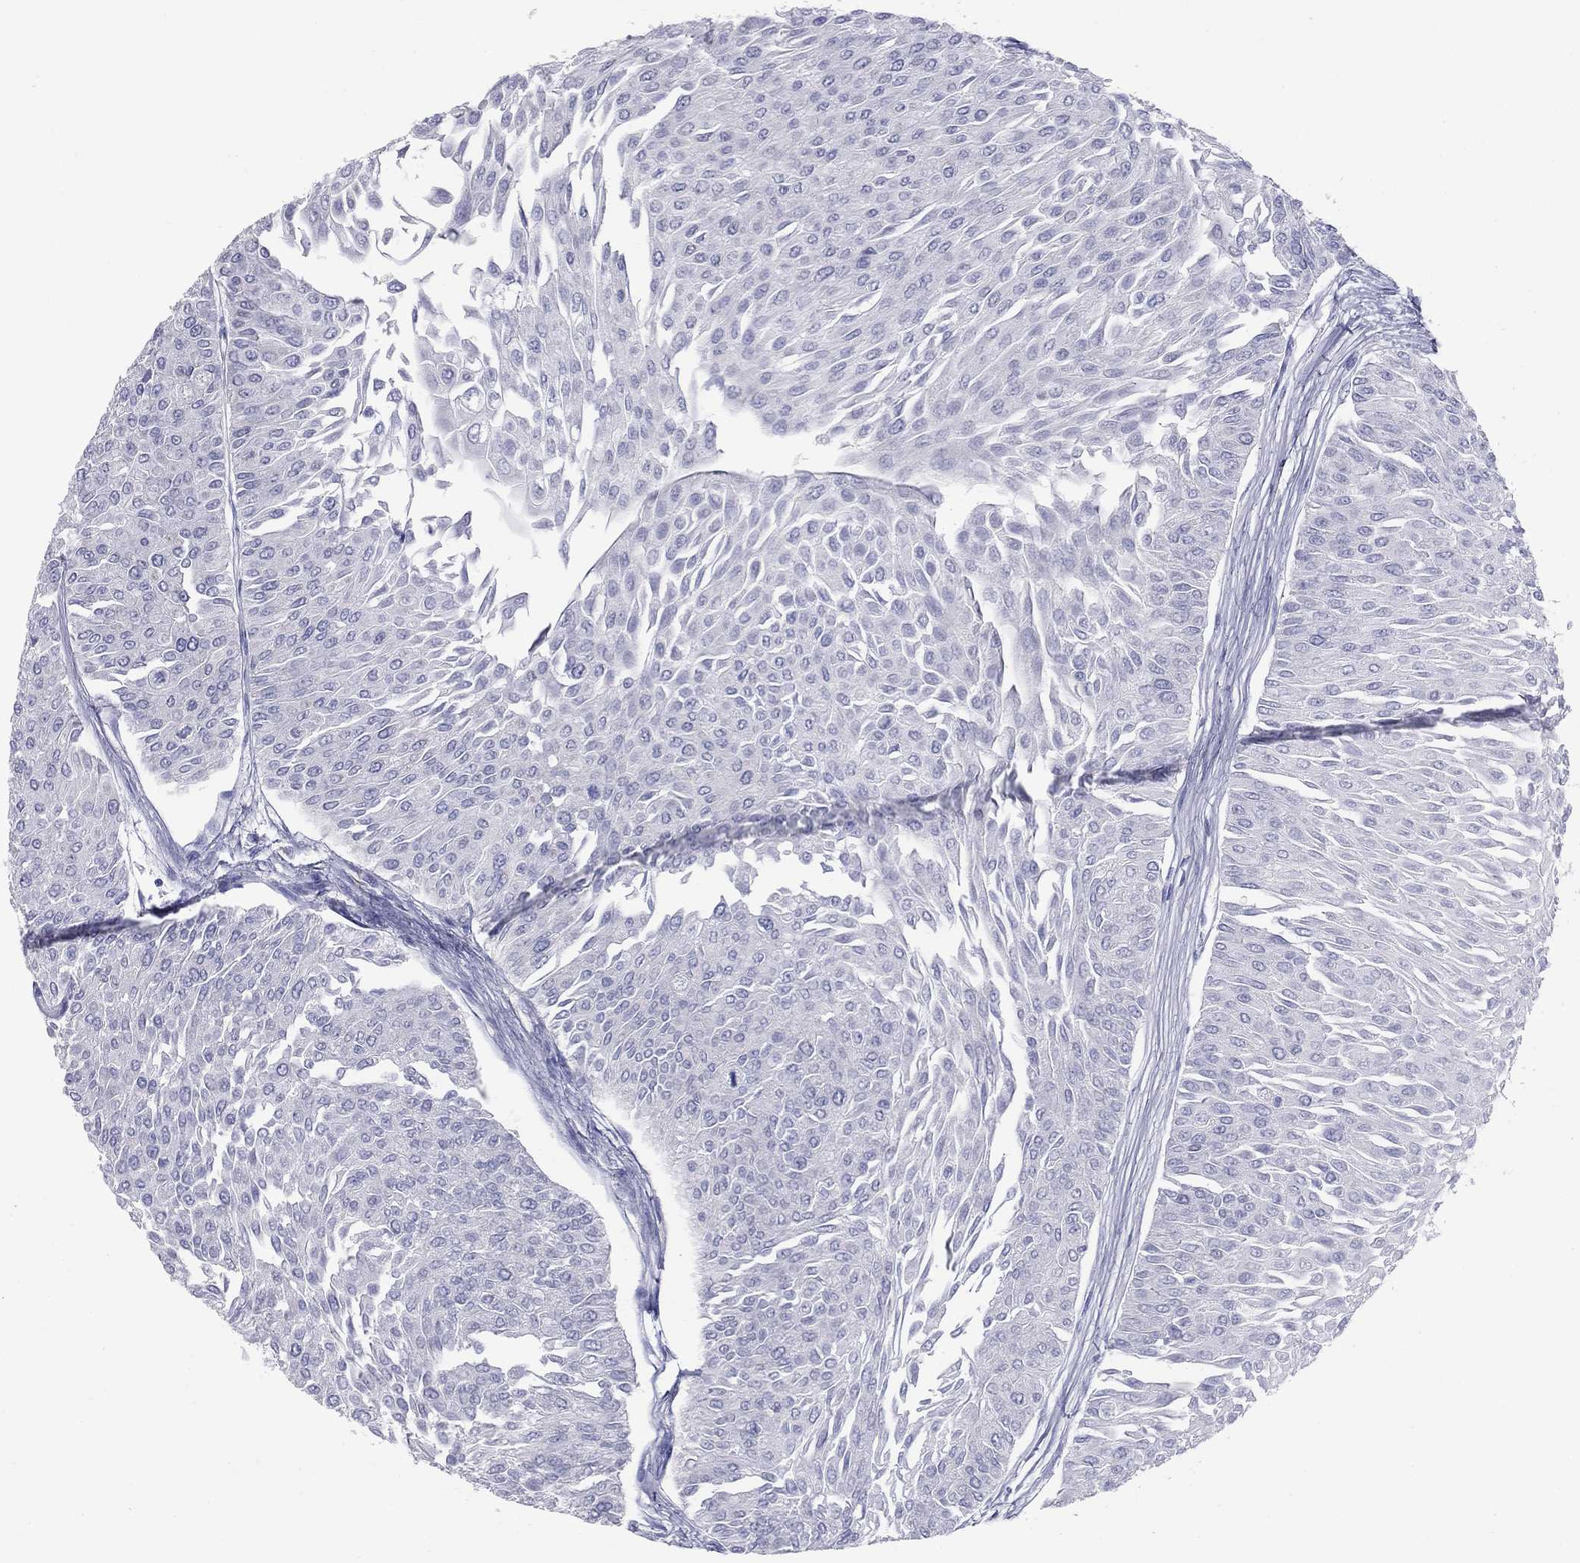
{"staining": {"intensity": "negative", "quantity": "none", "location": "none"}, "tissue": "urothelial cancer", "cell_type": "Tumor cells", "image_type": "cancer", "snomed": [{"axis": "morphology", "description": "Urothelial carcinoma, Low grade"}, {"axis": "topography", "description": "Urinary bladder"}], "caption": "Urothelial carcinoma (low-grade) was stained to show a protein in brown. There is no significant positivity in tumor cells. Nuclei are stained in blue.", "gene": "NDUFA4L2", "patient": {"sex": "male", "age": 67}}